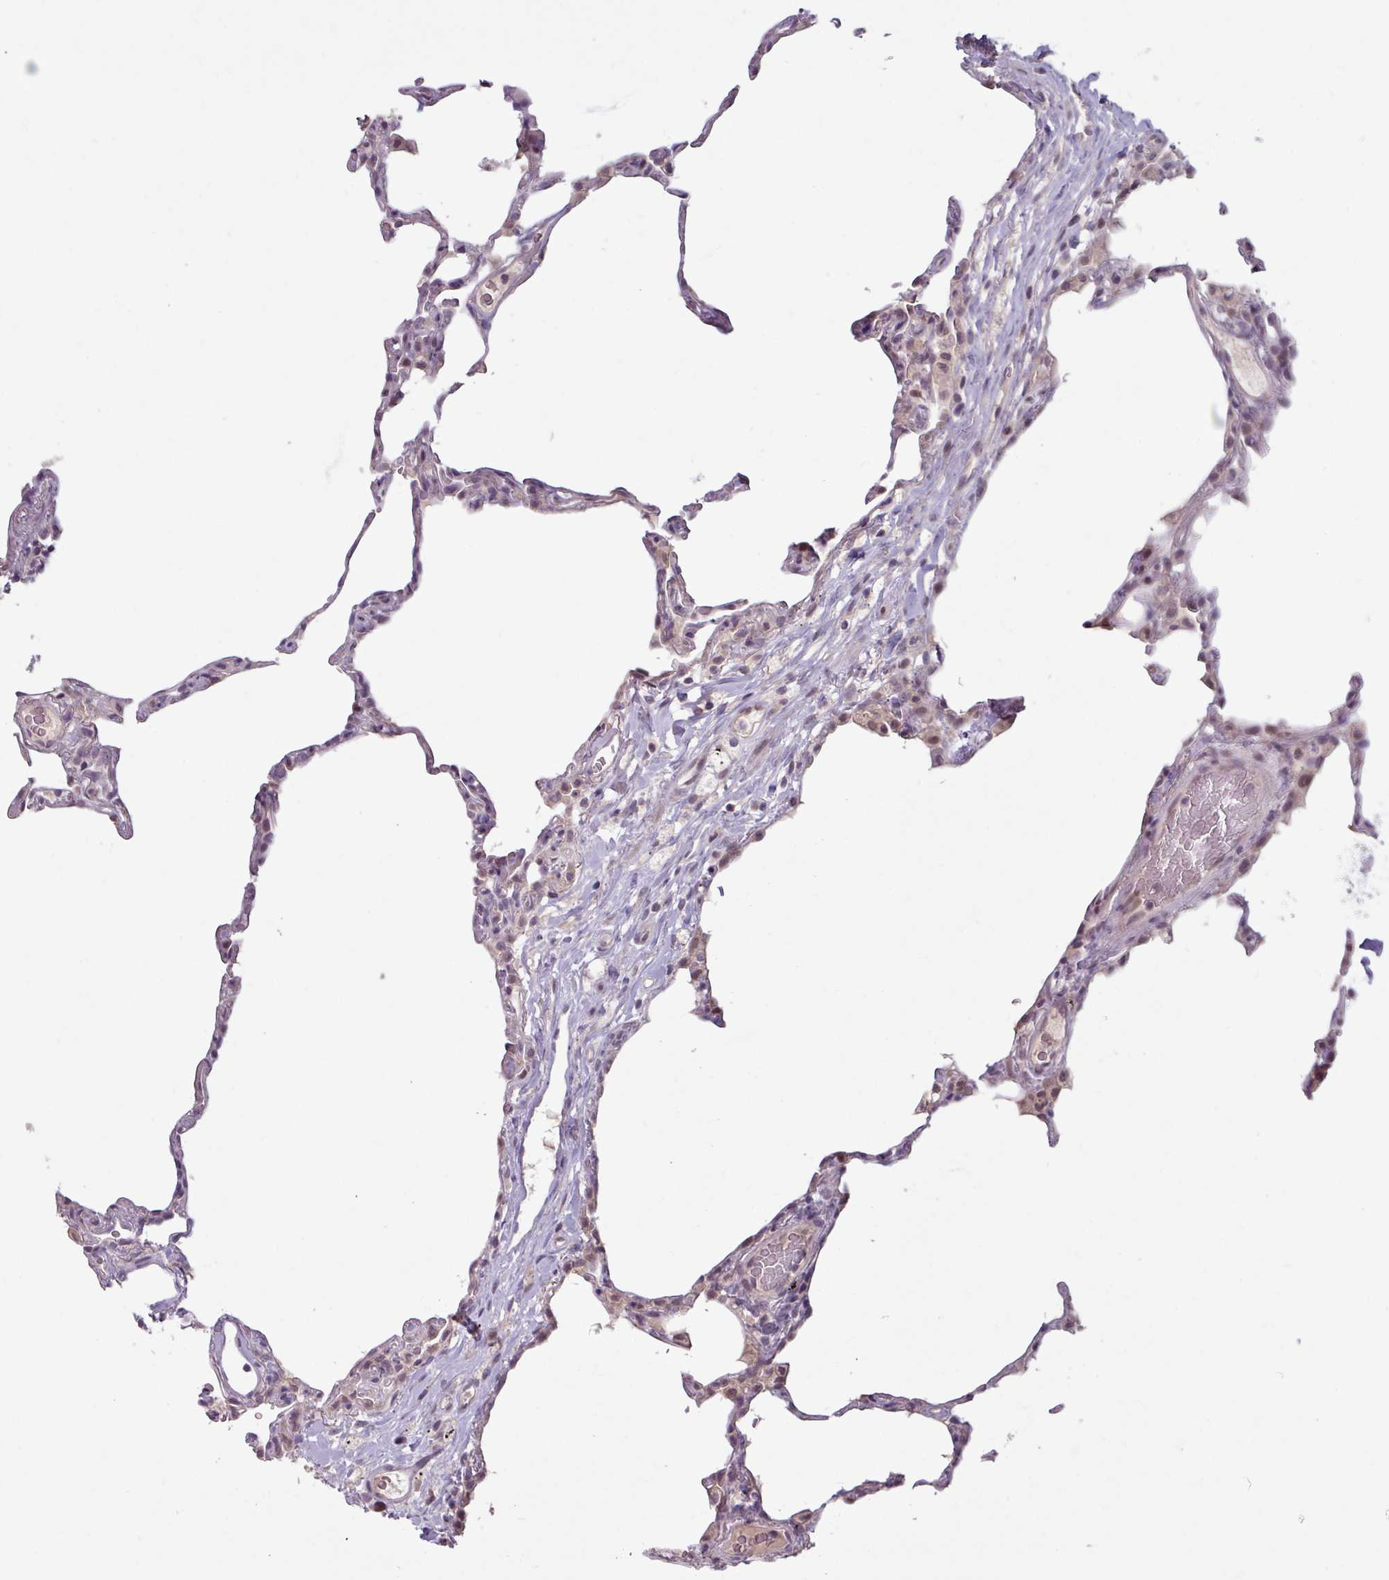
{"staining": {"intensity": "weak", "quantity": "<25%", "location": "nuclear"}, "tissue": "lung", "cell_type": "Alveolar cells", "image_type": "normal", "snomed": [{"axis": "morphology", "description": "Normal tissue, NOS"}, {"axis": "topography", "description": "Lung"}], "caption": "This is a image of immunohistochemistry staining of benign lung, which shows no staining in alveolar cells. (DAB (3,3'-diaminobenzidine) immunohistochemistry, high magnification).", "gene": "OGFOD3", "patient": {"sex": "female", "age": 57}}